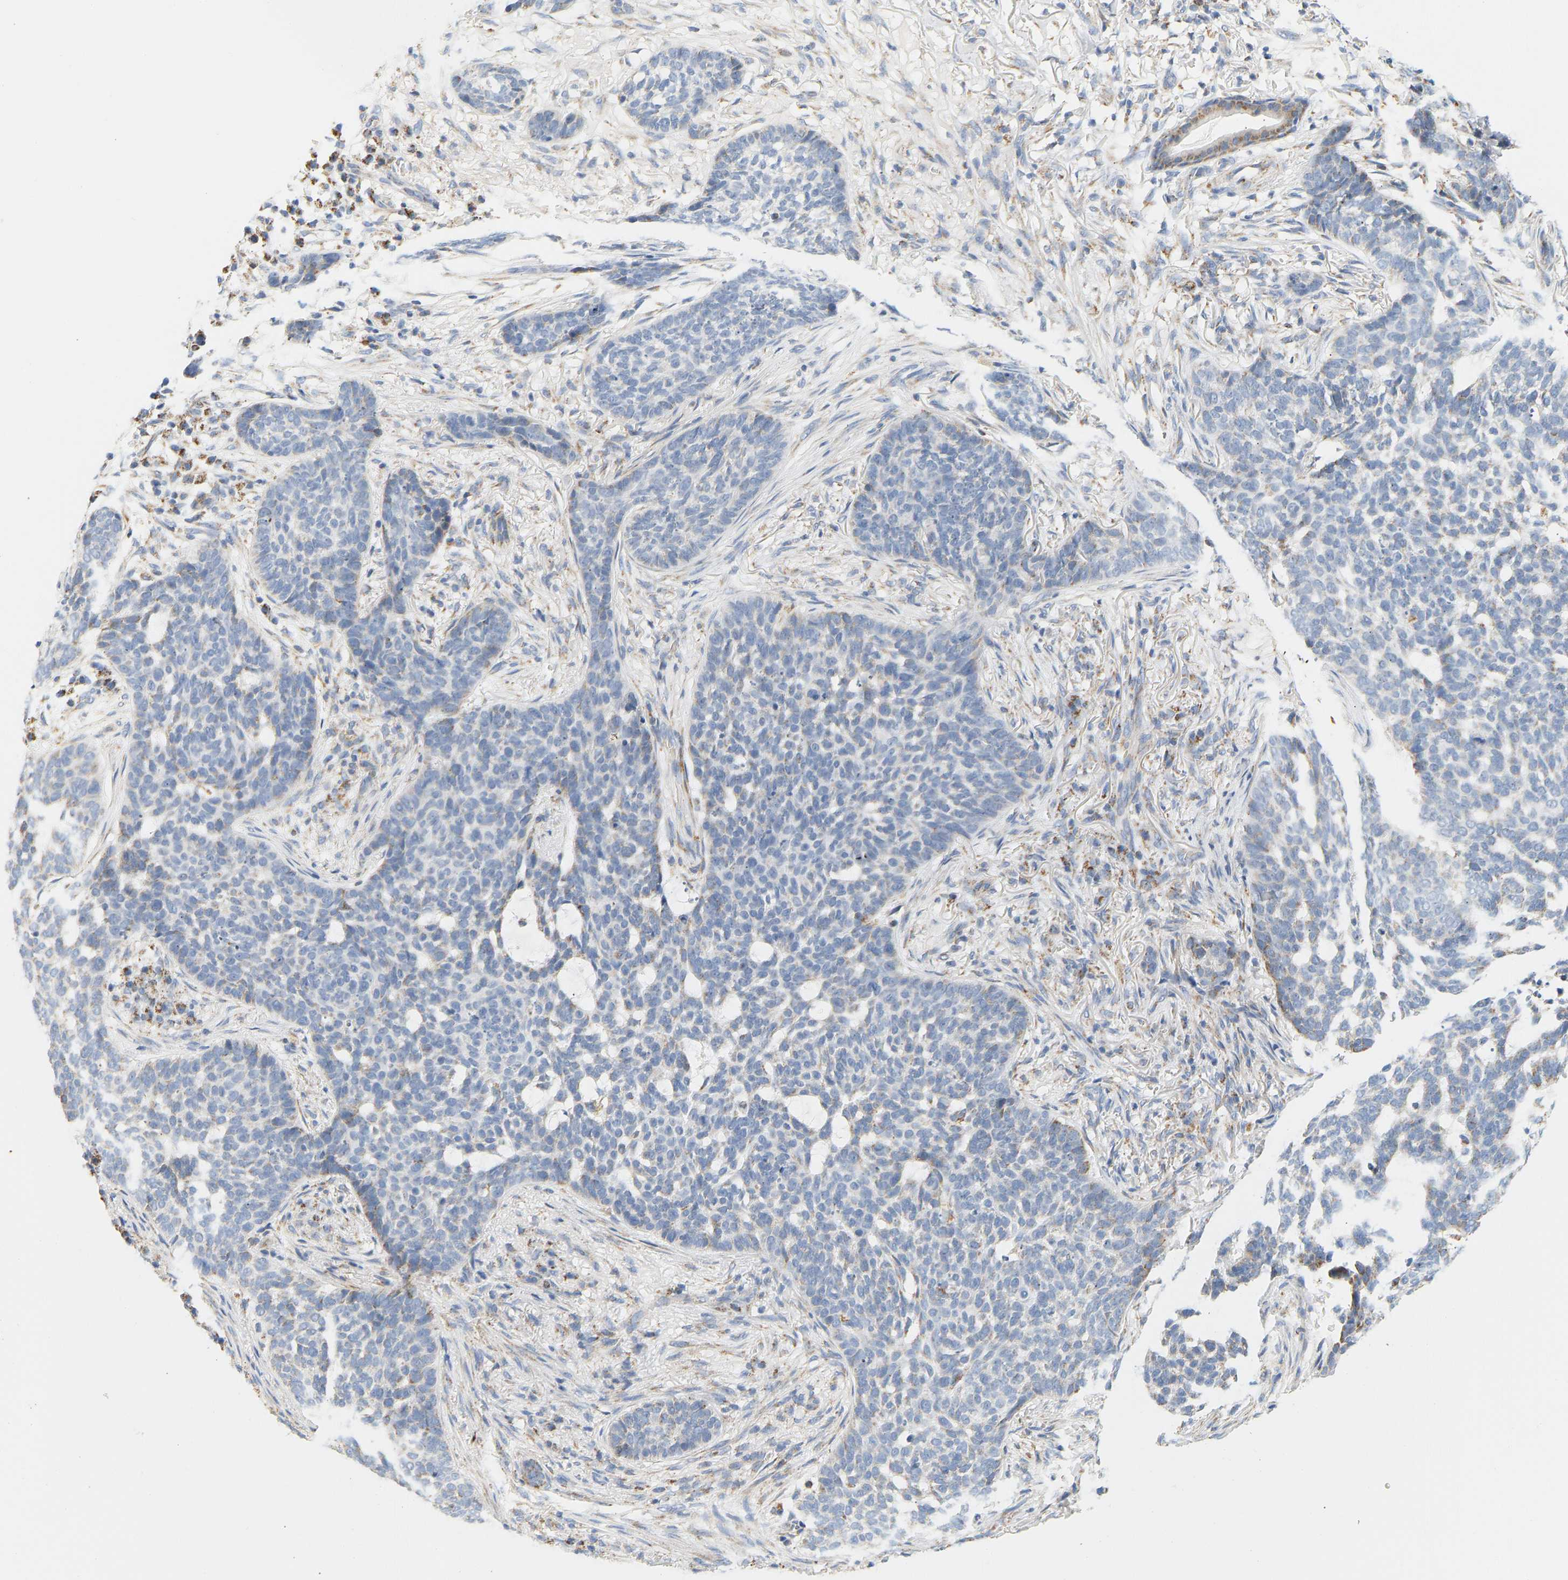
{"staining": {"intensity": "negative", "quantity": "none", "location": "none"}, "tissue": "skin cancer", "cell_type": "Tumor cells", "image_type": "cancer", "snomed": [{"axis": "morphology", "description": "Basal cell carcinoma"}, {"axis": "topography", "description": "Skin"}], "caption": "Photomicrograph shows no significant protein staining in tumor cells of skin cancer.", "gene": "GRPEL2", "patient": {"sex": "male", "age": 85}}